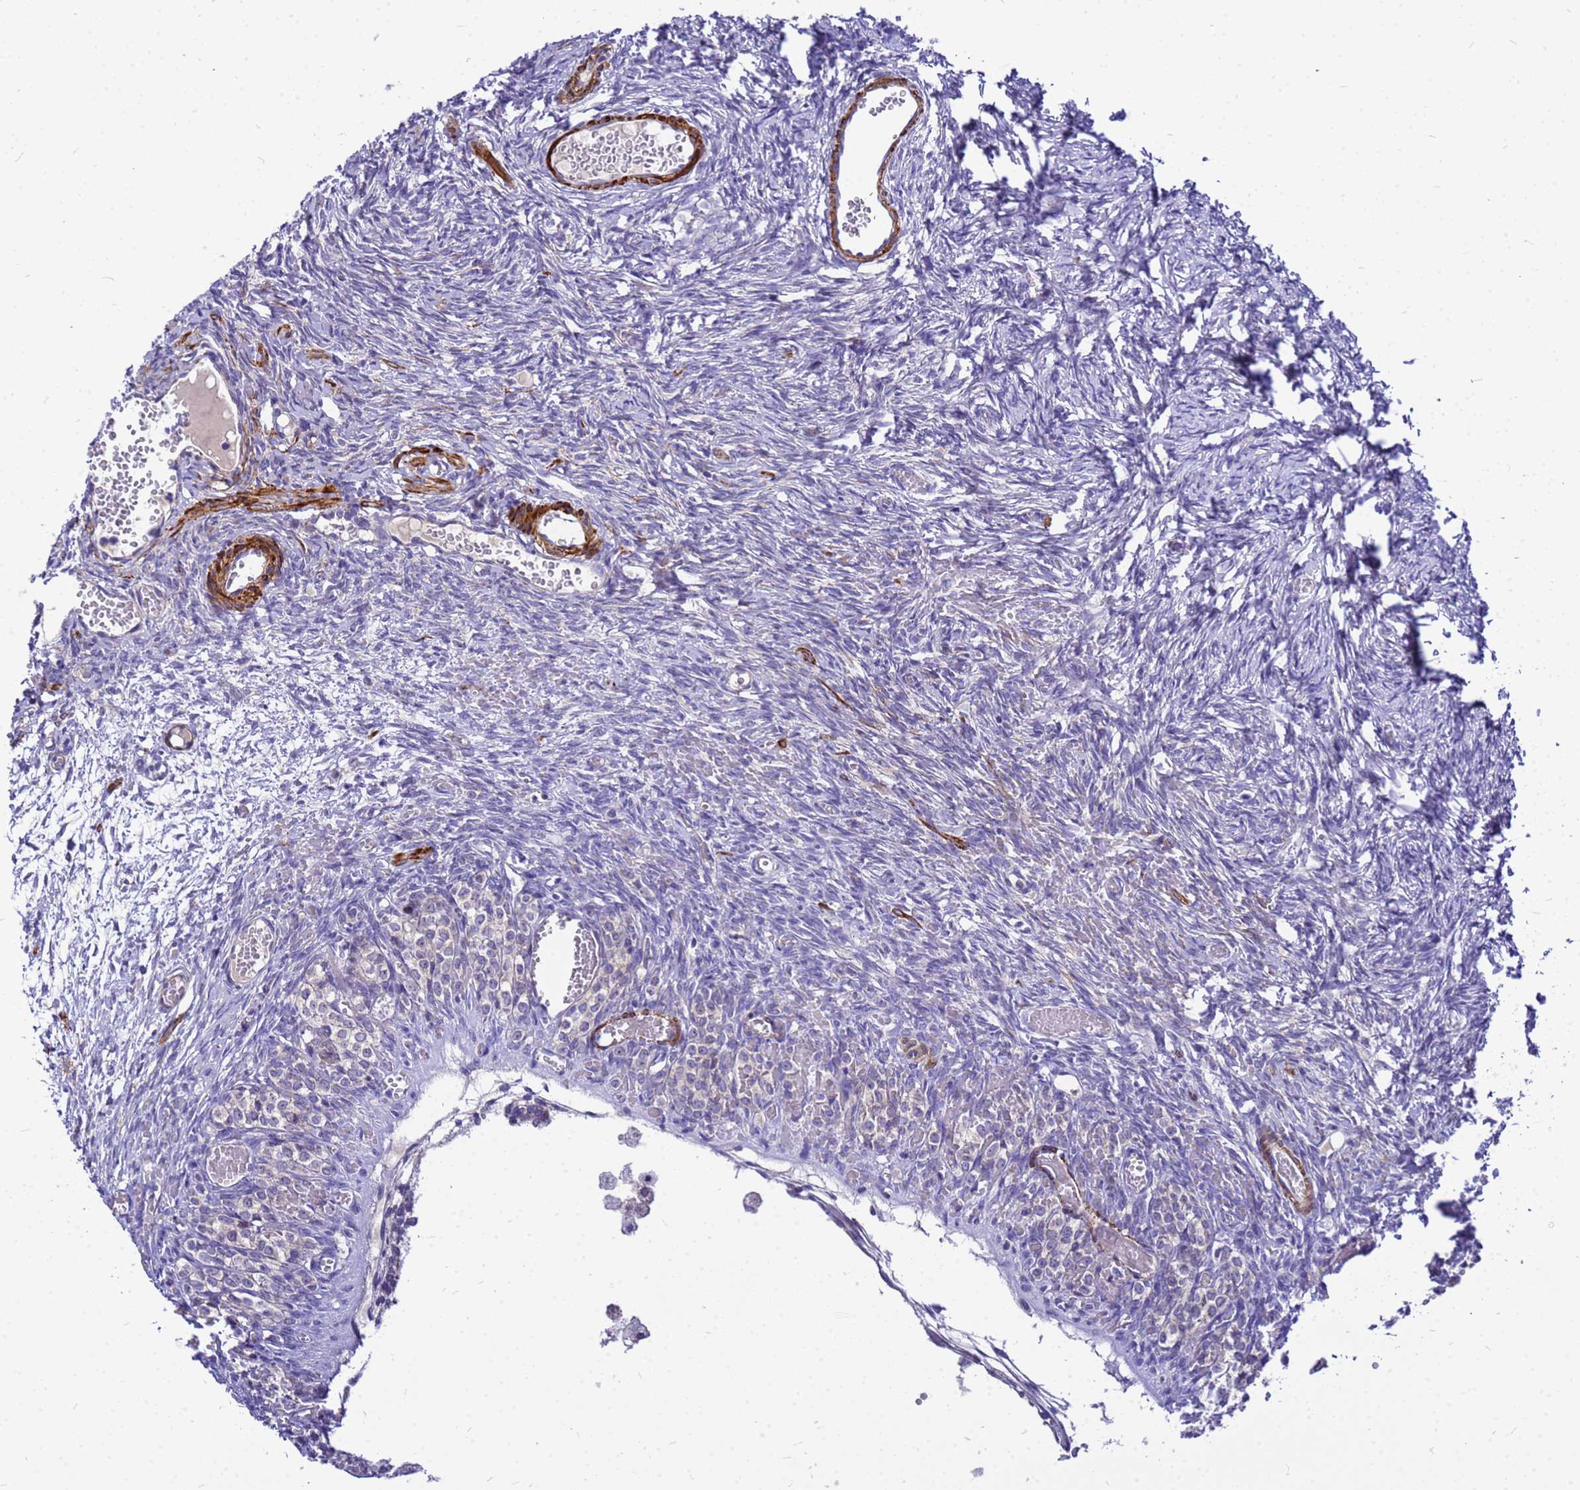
{"staining": {"intensity": "negative", "quantity": "none", "location": "none"}, "tissue": "ovary", "cell_type": "Ovarian stroma cells", "image_type": "normal", "snomed": [{"axis": "morphology", "description": "Adenocarcinoma, NOS"}, {"axis": "topography", "description": "Endometrium"}], "caption": "This is a micrograph of immunohistochemistry staining of normal ovary, which shows no expression in ovarian stroma cells.", "gene": "POP7", "patient": {"sex": "female", "age": 32}}